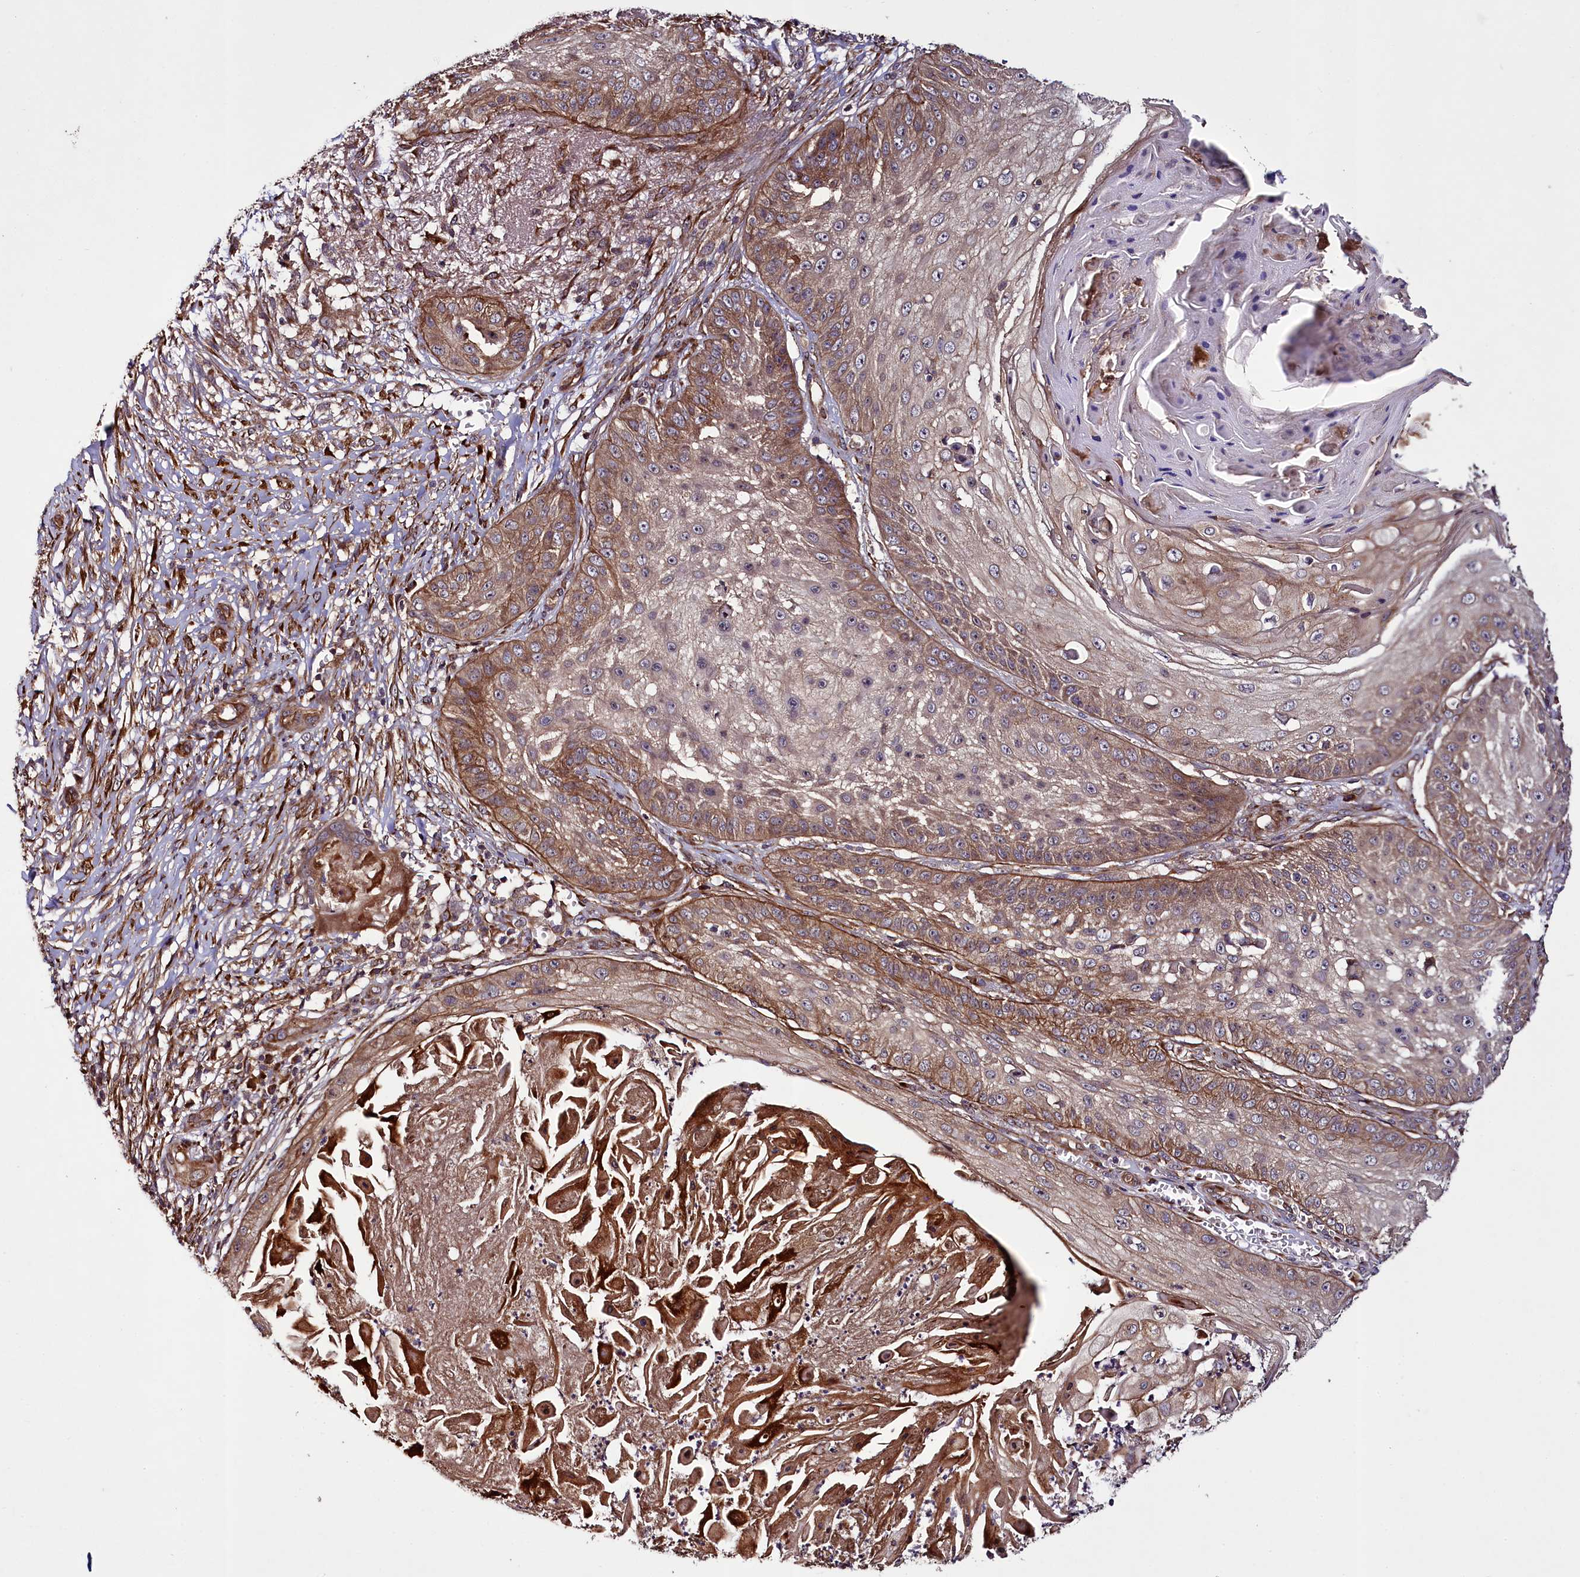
{"staining": {"intensity": "moderate", "quantity": "25%-75%", "location": "cytoplasmic/membranous"}, "tissue": "skin cancer", "cell_type": "Tumor cells", "image_type": "cancer", "snomed": [{"axis": "morphology", "description": "Squamous cell carcinoma, NOS"}, {"axis": "topography", "description": "Skin"}], "caption": "A histopathology image of human skin cancer (squamous cell carcinoma) stained for a protein reveals moderate cytoplasmic/membranous brown staining in tumor cells.", "gene": "CCDC102A", "patient": {"sex": "male", "age": 70}}